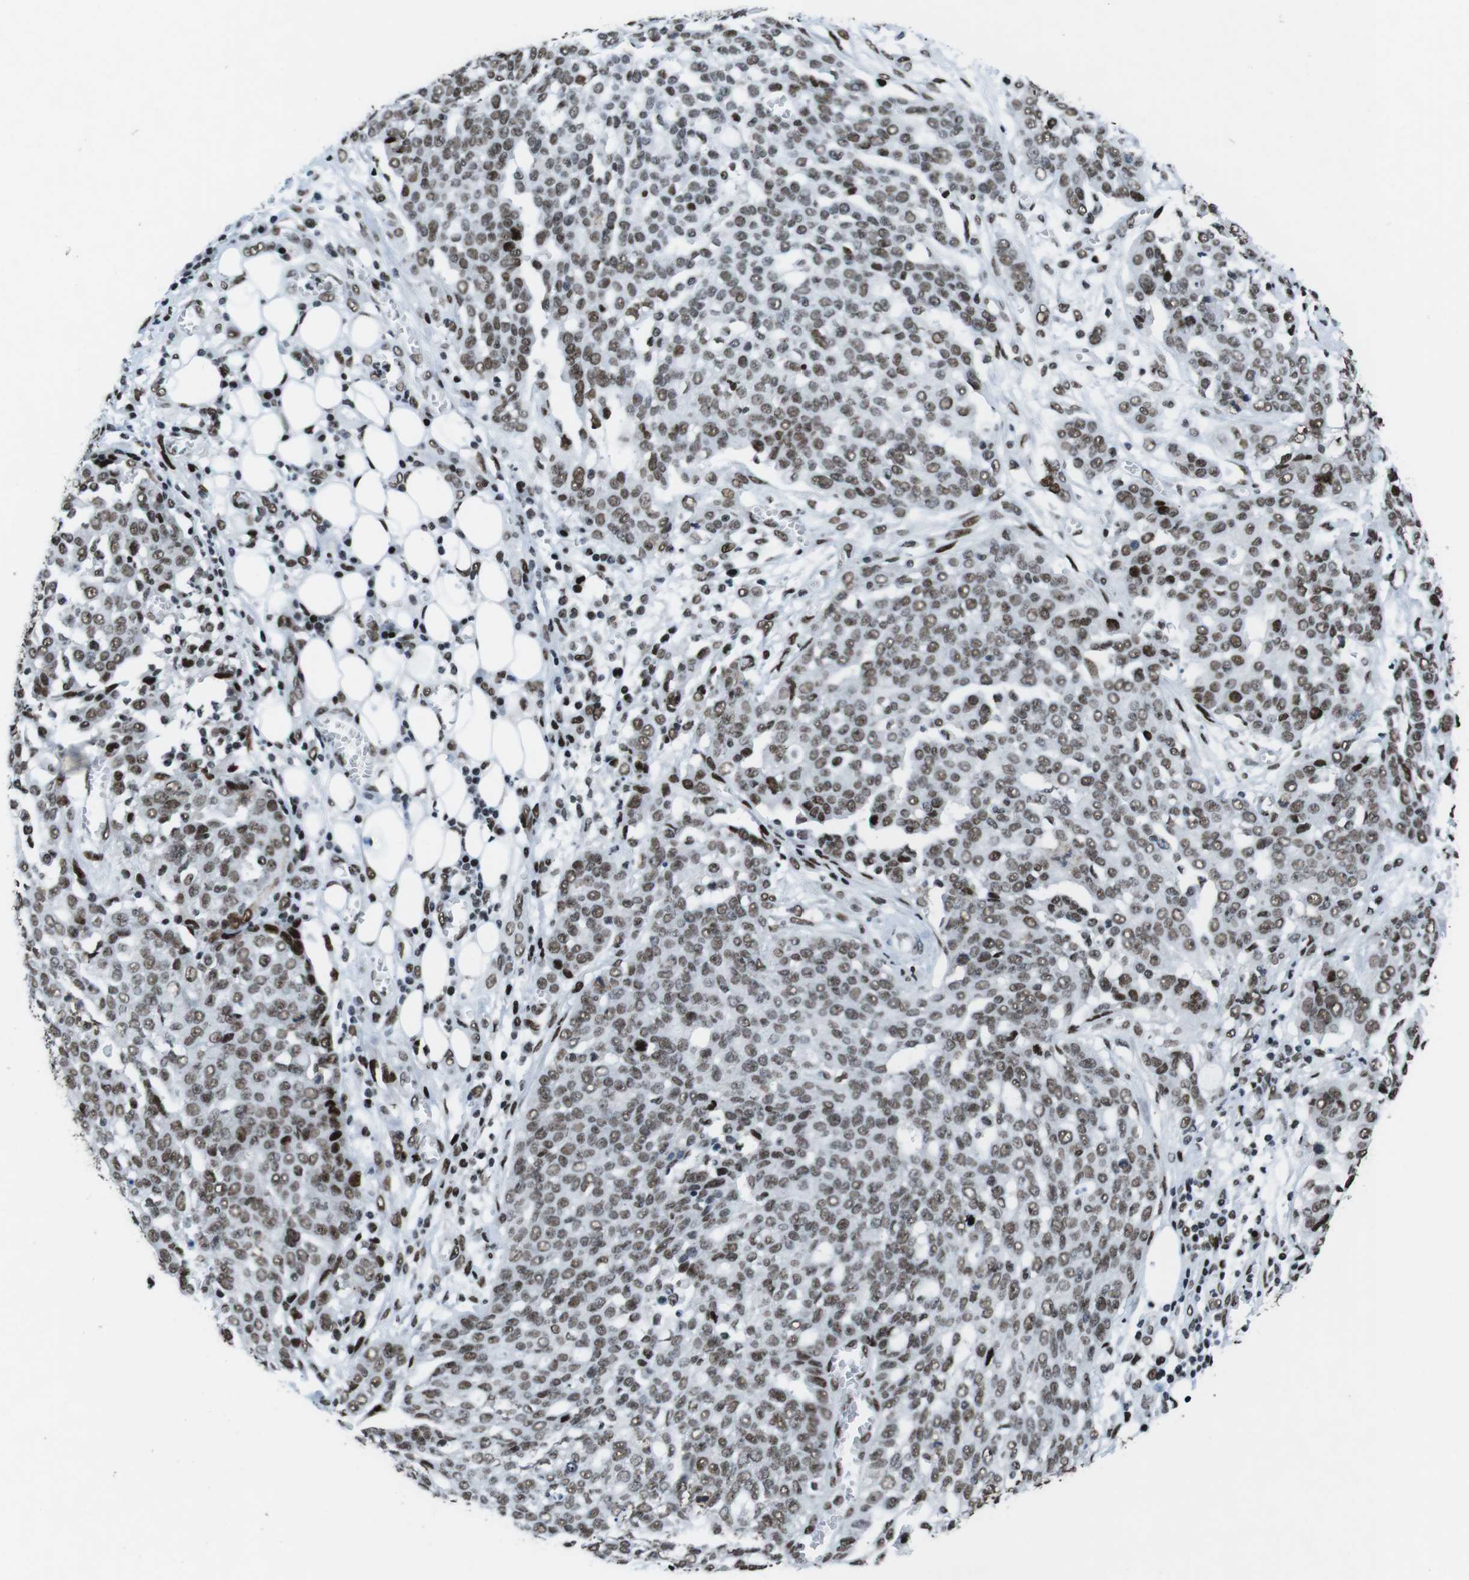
{"staining": {"intensity": "weak", "quantity": ">75%", "location": "nuclear"}, "tissue": "ovarian cancer", "cell_type": "Tumor cells", "image_type": "cancer", "snomed": [{"axis": "morphology", "description": "Cystadenocarcinoma, serous, NOS"}, {"axis": "topography", "description": "Soft tissue"}, {"axis": "topography", "description": "Ovary"}], "caption": "A histopathology image of ovarian cancer stained for a protein reveals weak nuclear brown staining in tumor cells. The protein of interest is stained brown, and the nuclei are stained in blue (DAB IHC with brightfield microscopy, high magnification).", "gene": "CITED2", "patient": {"sex": "female", "age": 57}}